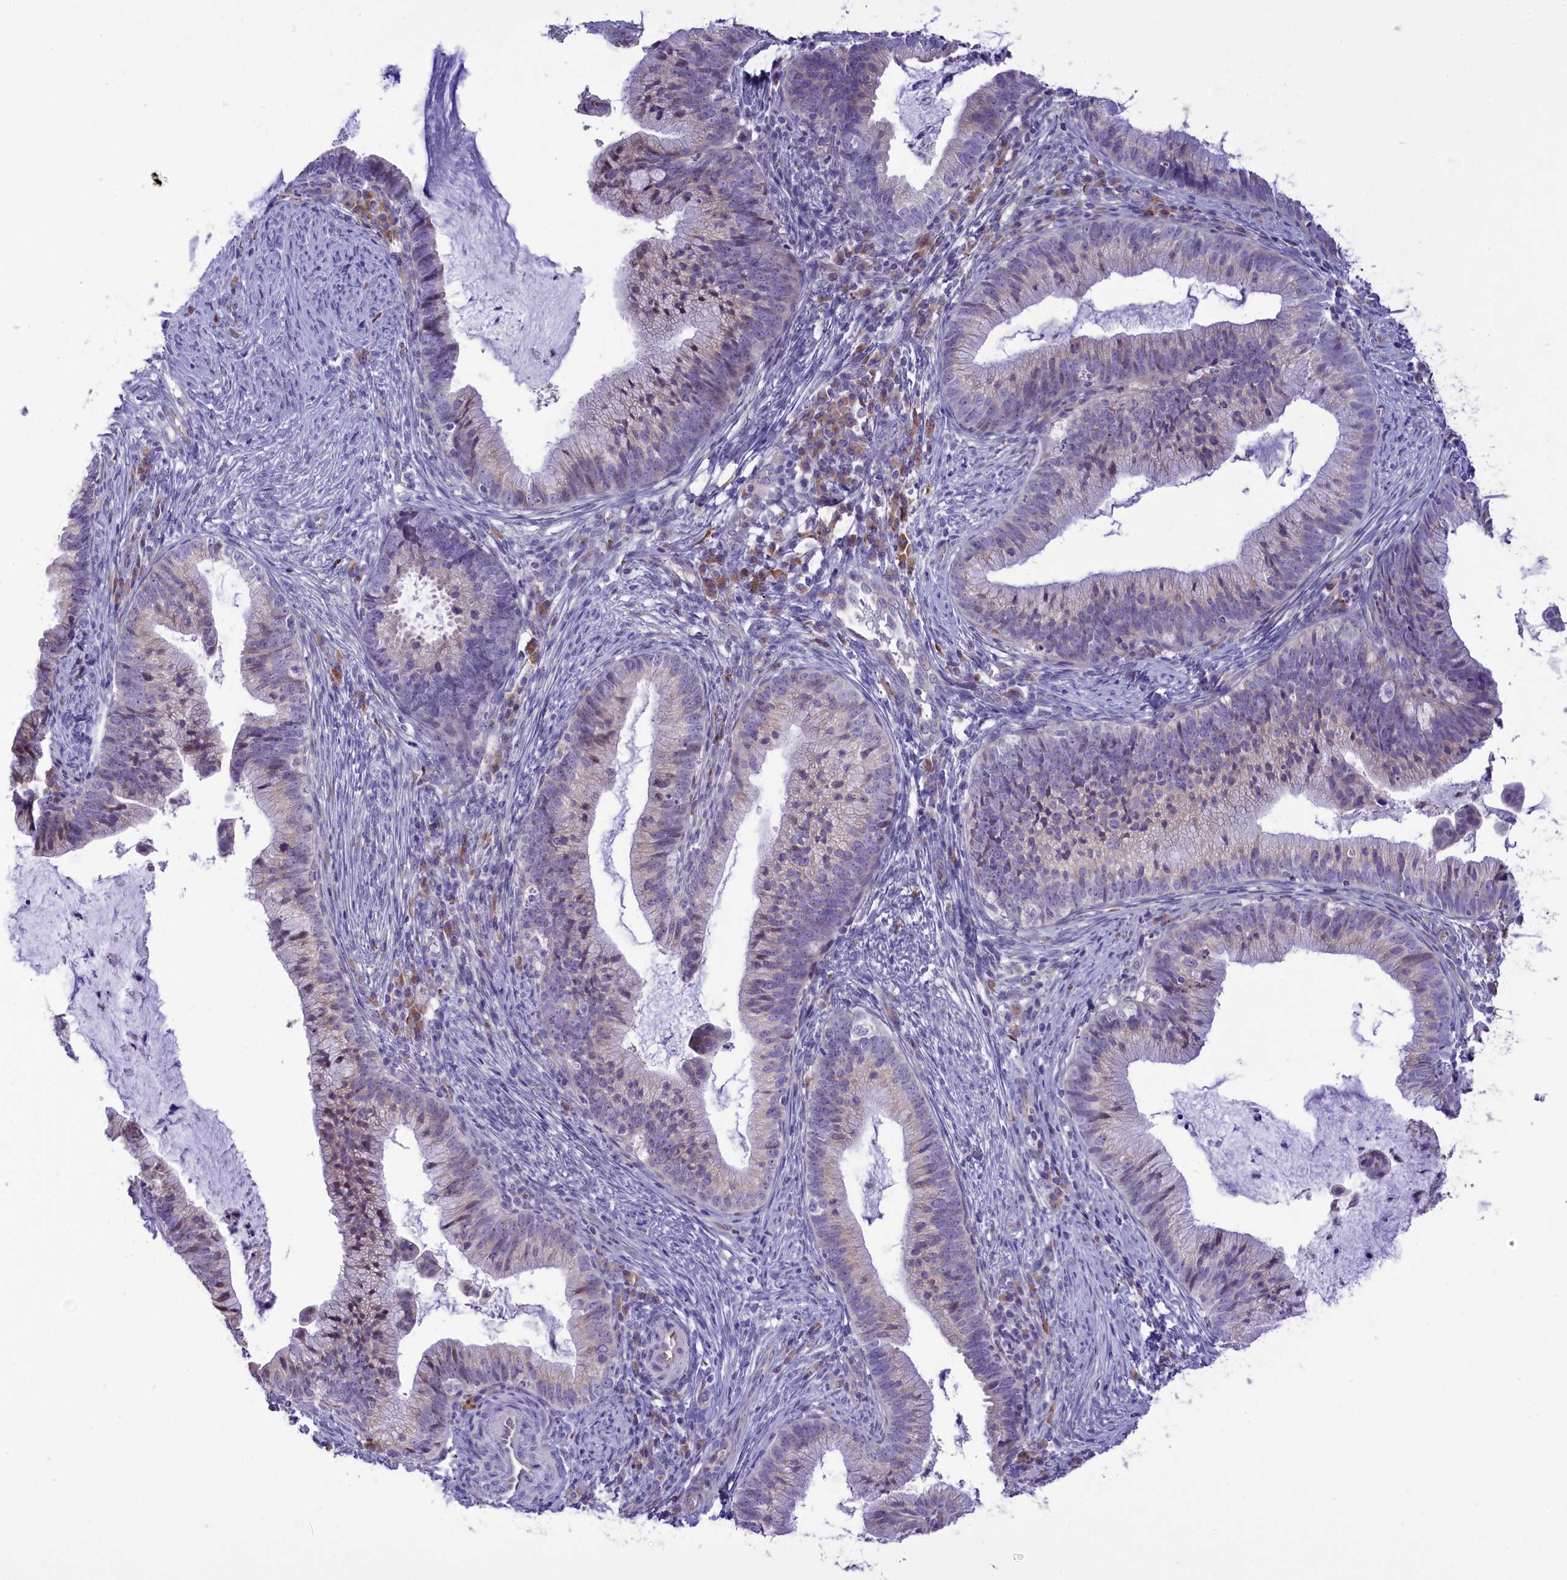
{"staining": {"intensity": "negative", "quantity": "none", "location": "none"}, "tissue": "cervical cancer", "cell_type": "Tumor cells", "image_type": "cancer", "snomed": [{"axis": "morphology", "description": "Adenocarcinoma, NOS"}, {"axis": "topography", "description": "Cervix"}], "caption": "Adenocarcinoma (cervical) was stained to show a protein in brown. There is no significant staining in tumor cells. The staining was performed using DAB (3,3'-diaminobenzidine) to visualize the protein expression in brown, while the nuclei were stained in blue with hematoxylin (Magnification: 20x).", "gene": "DCAF16", "patient": {"sex": "female", "age": 36}}